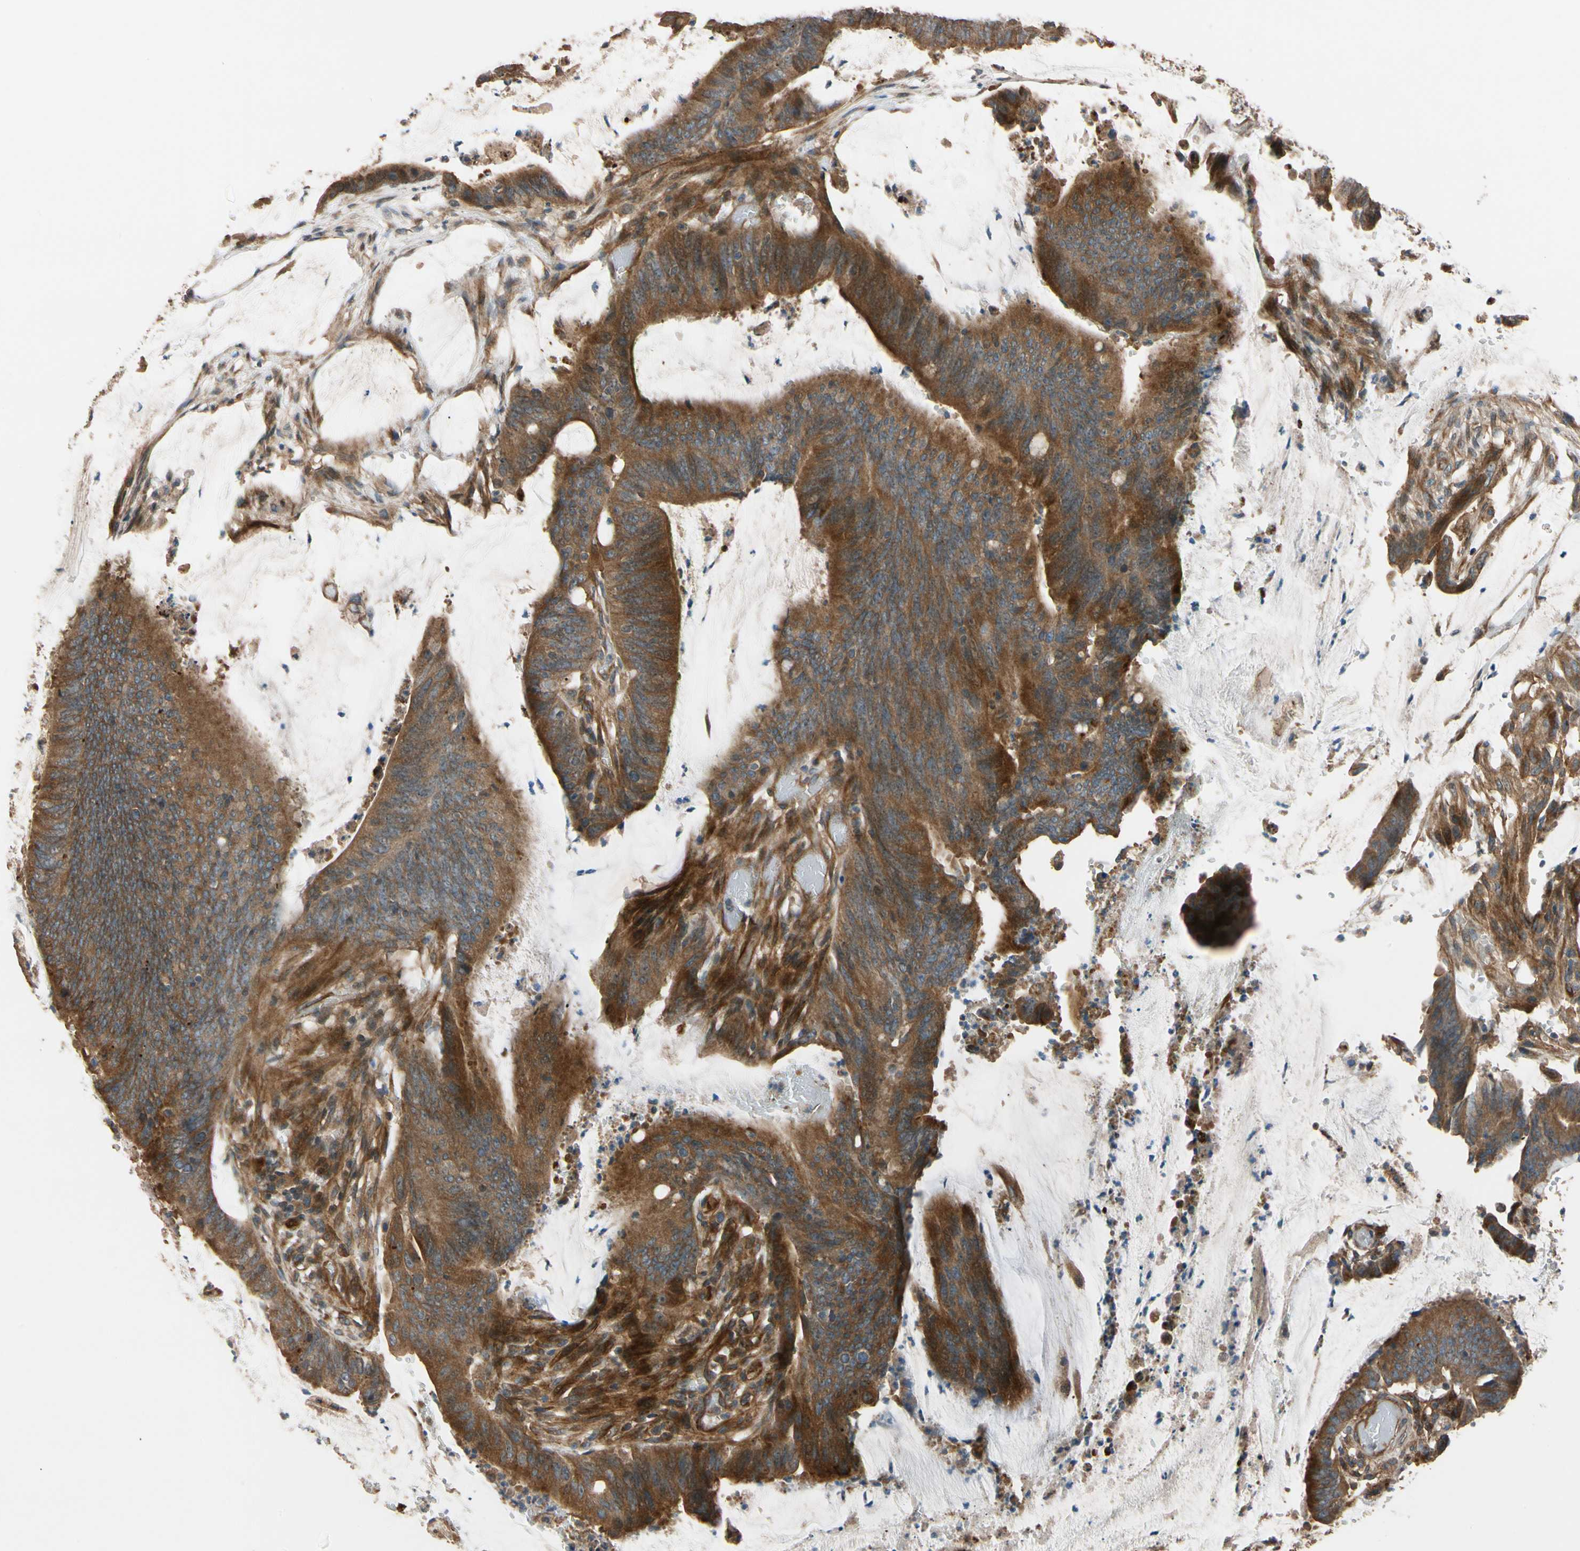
{"staining": {"intensity": "strong", "quantity": ">75%", "location": "cytoplasmic/membranous"}, "tissue": "colorectal cancer", "cell_type": "Tumor cells", "image_type": "cancer", "snomed": [{"axis": "morphology", "description": "Adenocarcinoma, NOS"}, {"axis": "topography", "description": "Rectum"}], "caption": "High-magnification brightfield microscopy of colorectal cancer stained with DAB (brown) and counterstained with hematoxylin (blue). tumor cells exhibit strong cytoplasmic/membranous staining is identified in approximately>75% of cells.", "gene": "MGRN1", "patient": {"sex": "female", "age": 66}}